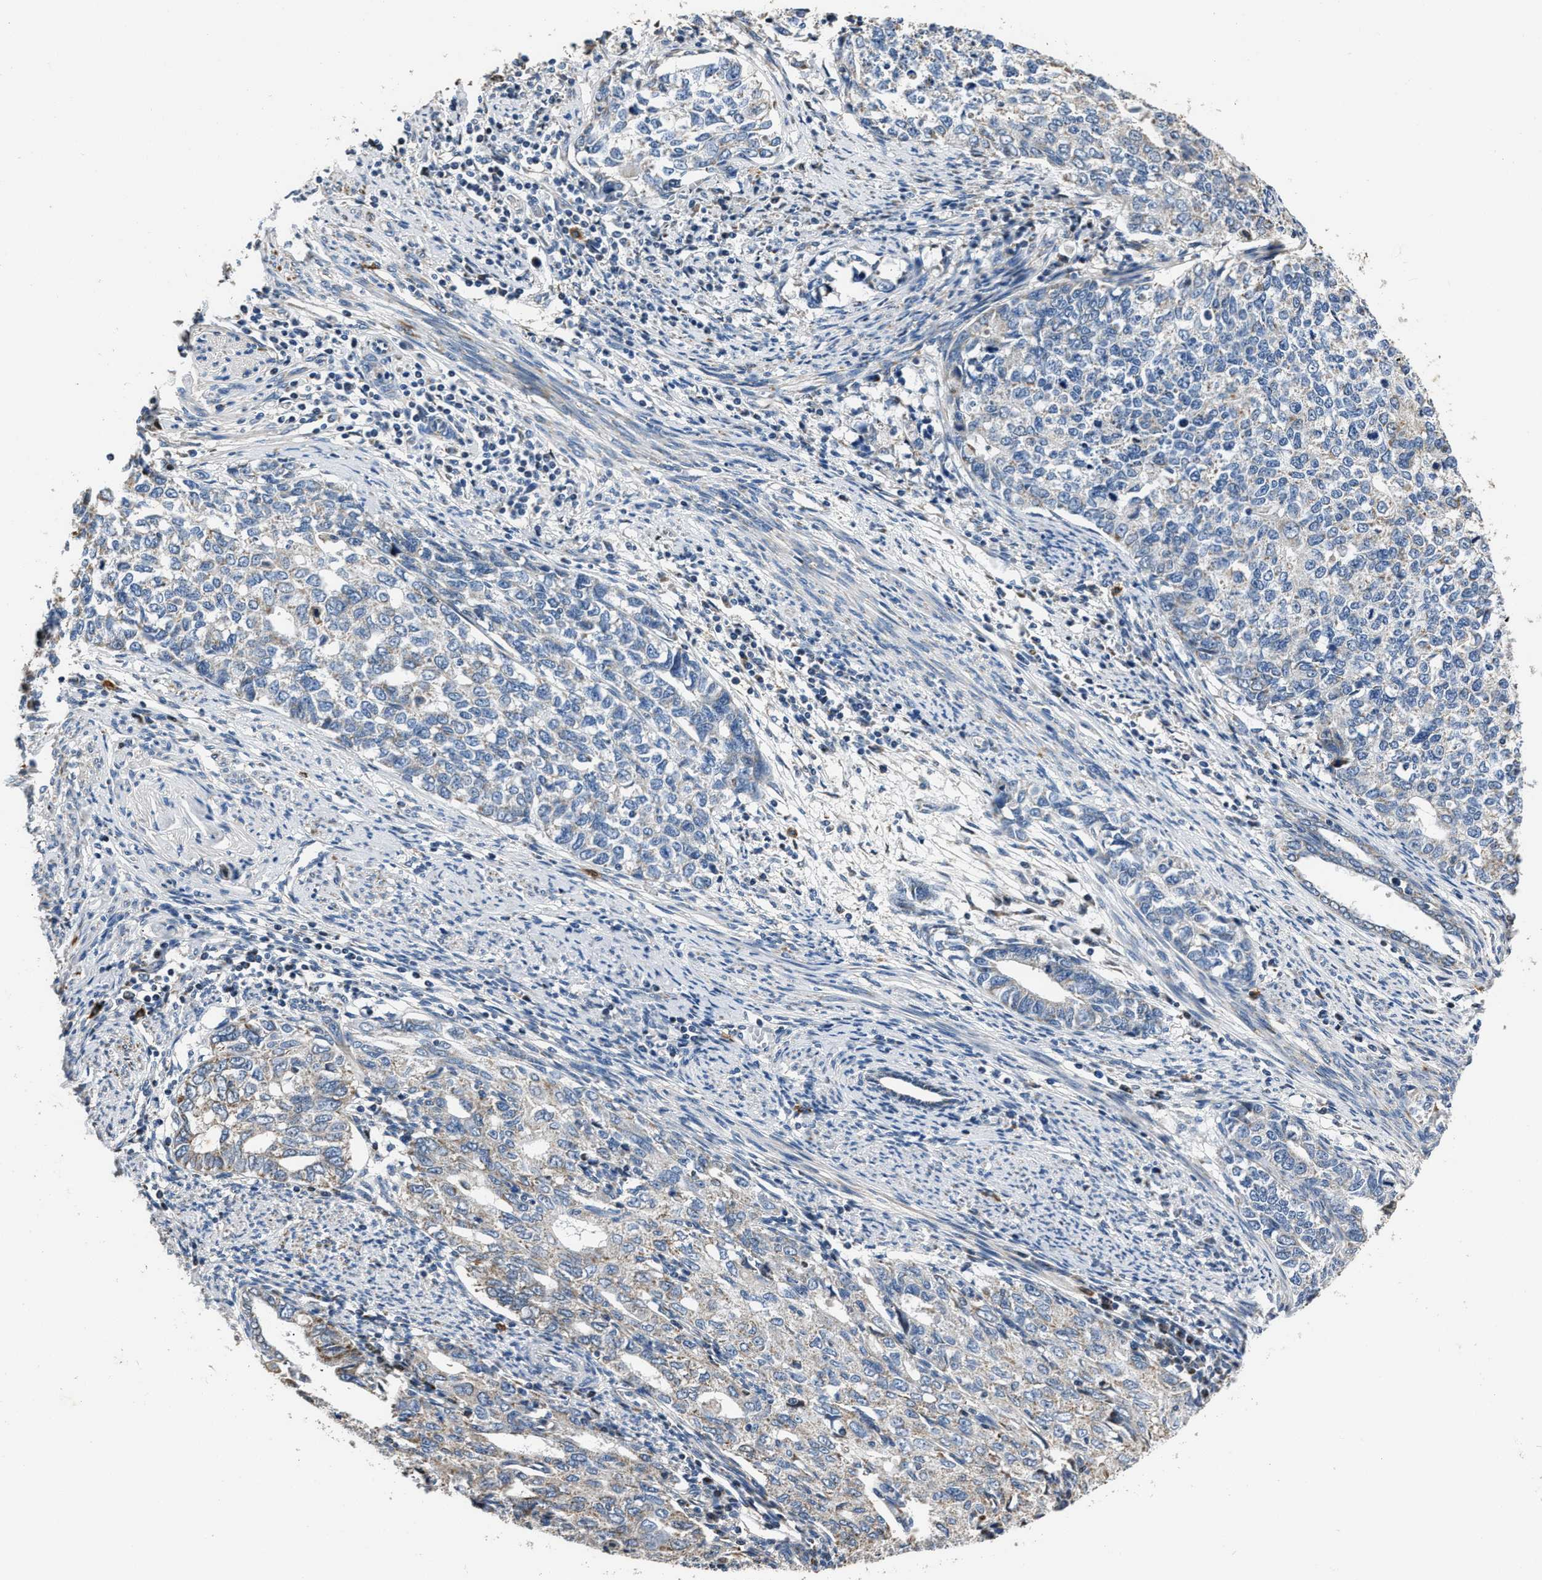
{"staining": {"intensity": "weak", "quantity": "<25%", "location": "cytoplasmic/membranous"}, "tissue": "cervical cancer", "cell_type": "Tumor cells", "image_type": "cancer", "snomed": [{"axis": "morphology", "description": "Squamous cell carcinoma, NOS"}, {"axis": "topography", "description": "Cervix"}], "caption": "This photomicrograph is of cervical cancer stained with IHC to label a protein in brown with the nuclei are counter-stained blue. There is no expression in tumor cells.", "gene": "NSUN5", "patient": {"sex": "female", "age": 63}}